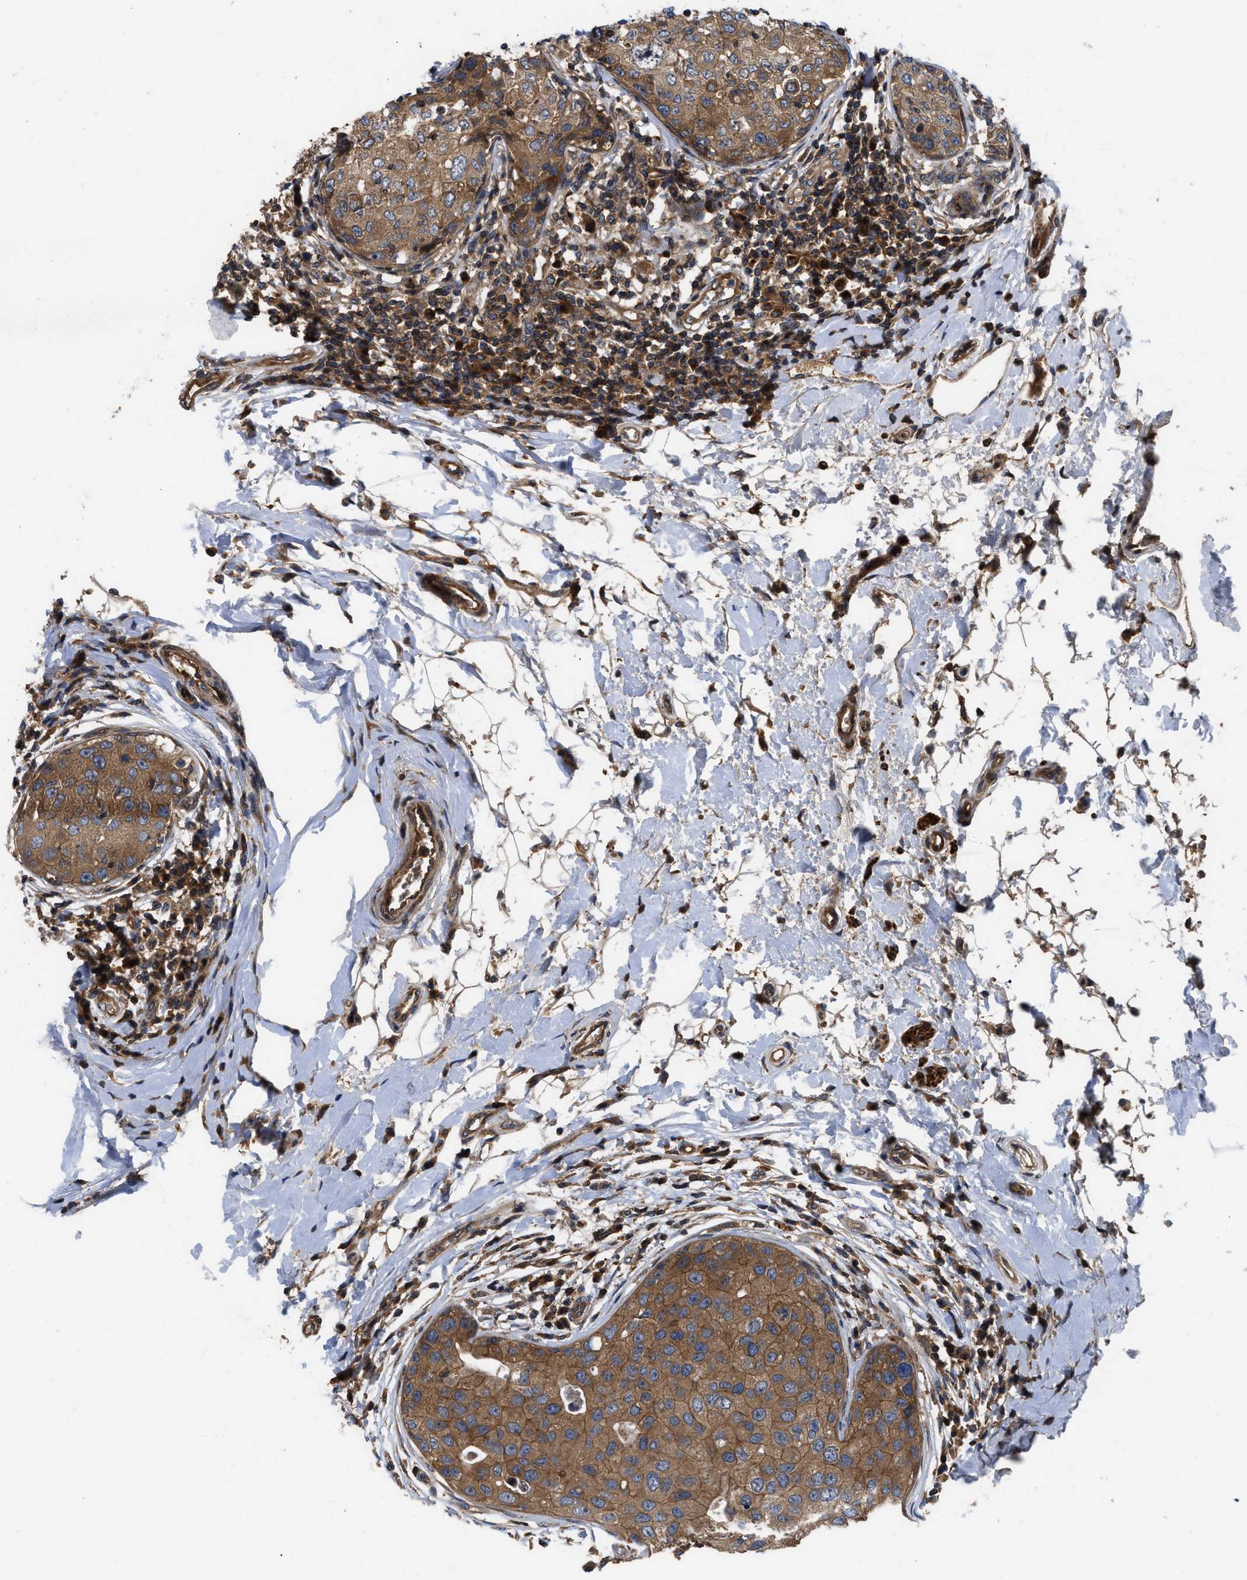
{"staining": {"intensity": "moderate", "quantity": ">75%", "location": "cytoplasmic/membranous"}, "tissue": "breast cancer", "cell_type": "Tumor cells", "image_type": "cancer", "snomed": [{"axis": "morphology", "description": "Duct carcinoma"}, {"axis": "topography", "description": "Breast"}], "caption": "High-magnification brightfield microscopy of breast cancer (invasive ductal carcinoma) stained with DAB (3,3'-diaminobenzidine) (brown) and counterstained with hematoxylin (blue). tumor cells exhibit moderate cytoplasmic/membranous positivity is identified in about>75% of cells. (Brightfield microscopy of DAB IHC at high magnification).", "gene": "CNNM3", "patient": {"sex": "female", "age": 27}}